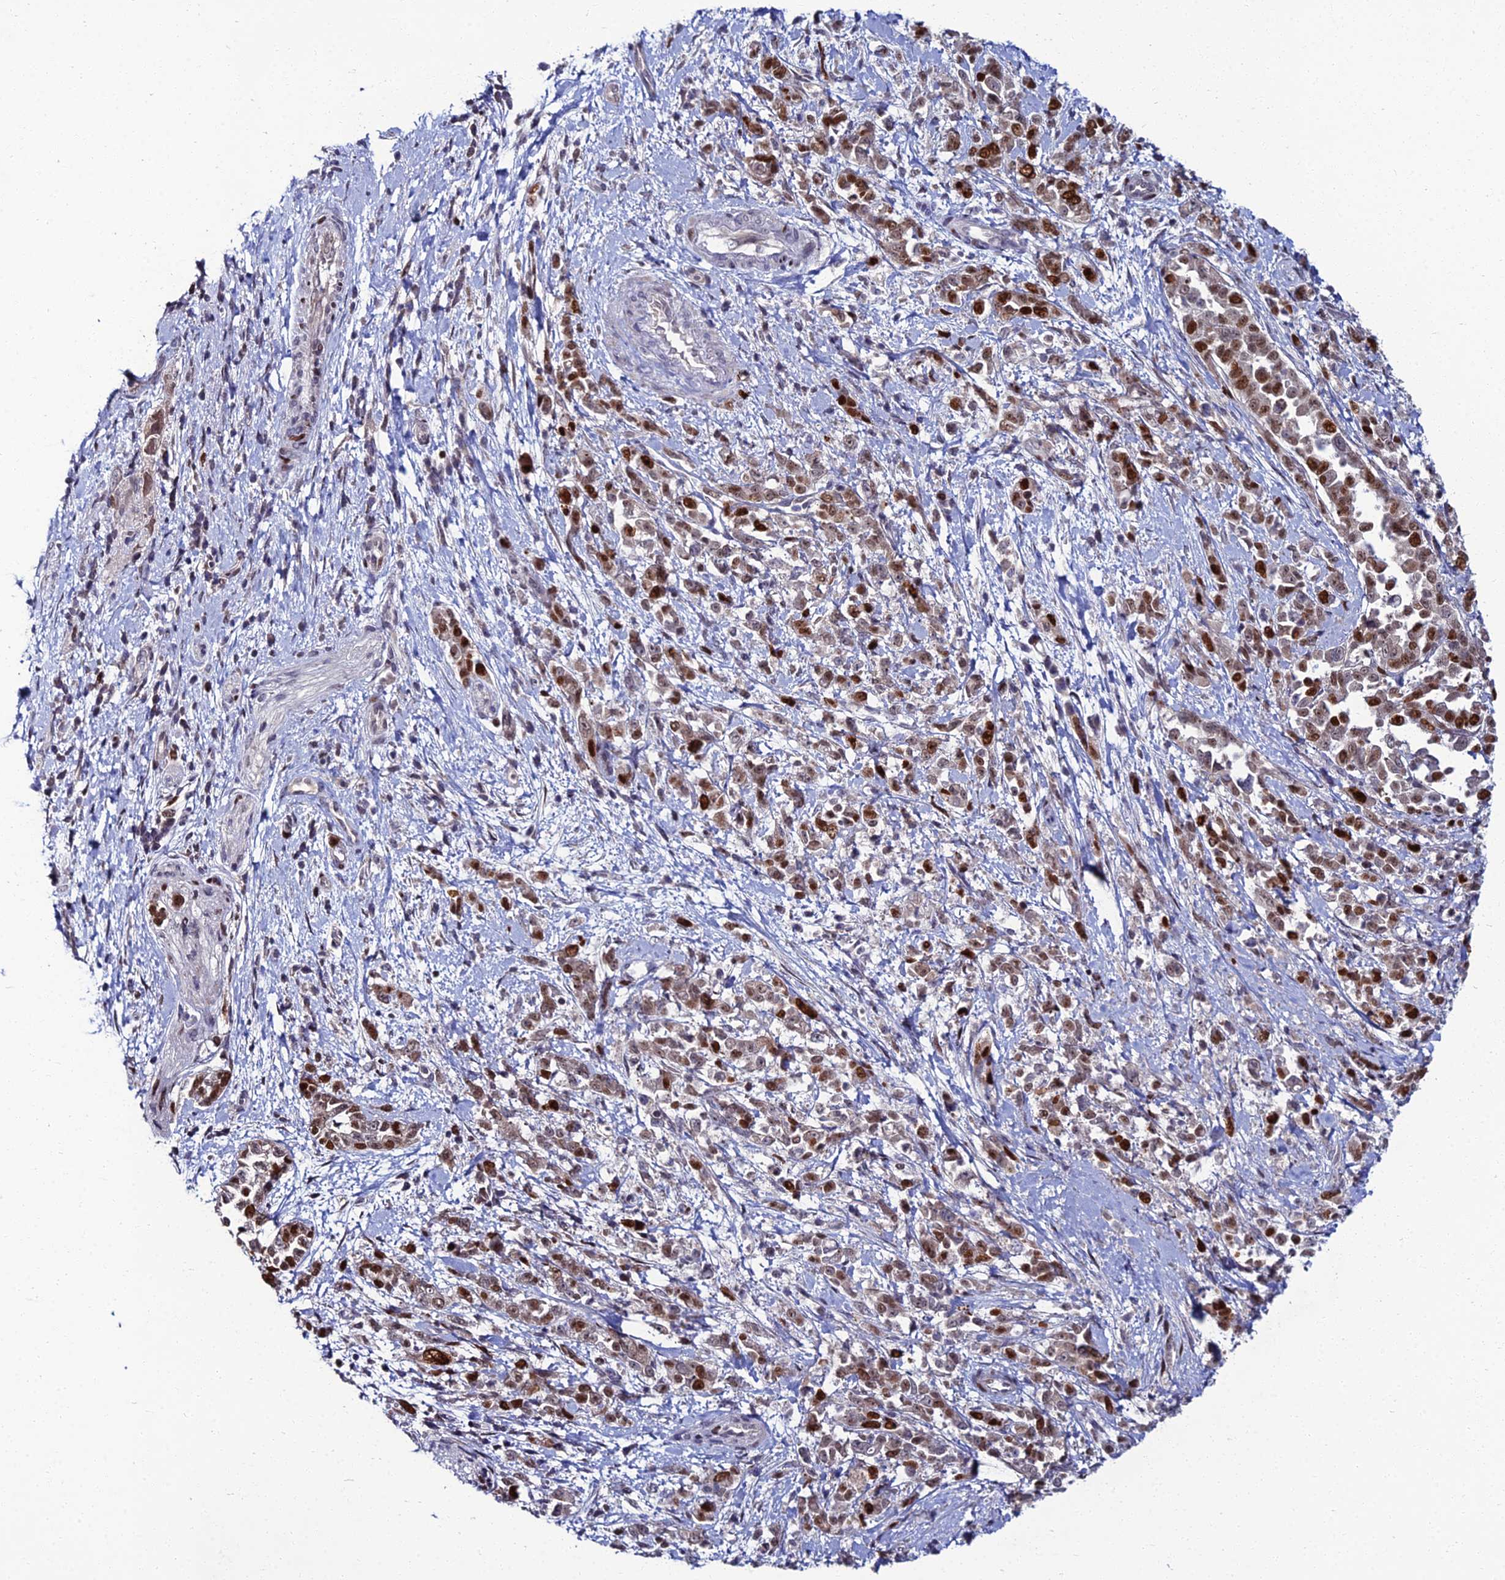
{"staining": {"intensity": "strong", "quantity": "25%-75%", "location": "nuclear"}, "tissue": "pancreatic cancer", "cell_type": "Tumor cells", "image_type": "cancer", "snomed": [{"axis": "morphology", "description": "Normal tissue, NOS"}, {"axis": "morphology", "description": "Adenocarcinoma, NOS"}, {"axis": "topography", "description": "Pancreas"}], "caption": "Tumor cells display high levels of strong nuclear positivity in approximately 25%-75% of cells in pancreatic adenocarcinoma. (brown staining indicates protein expression, while blue staining denotes nuclei).", "gene": "TAF9B", "patient": {"sex": "female", "age": 64}}